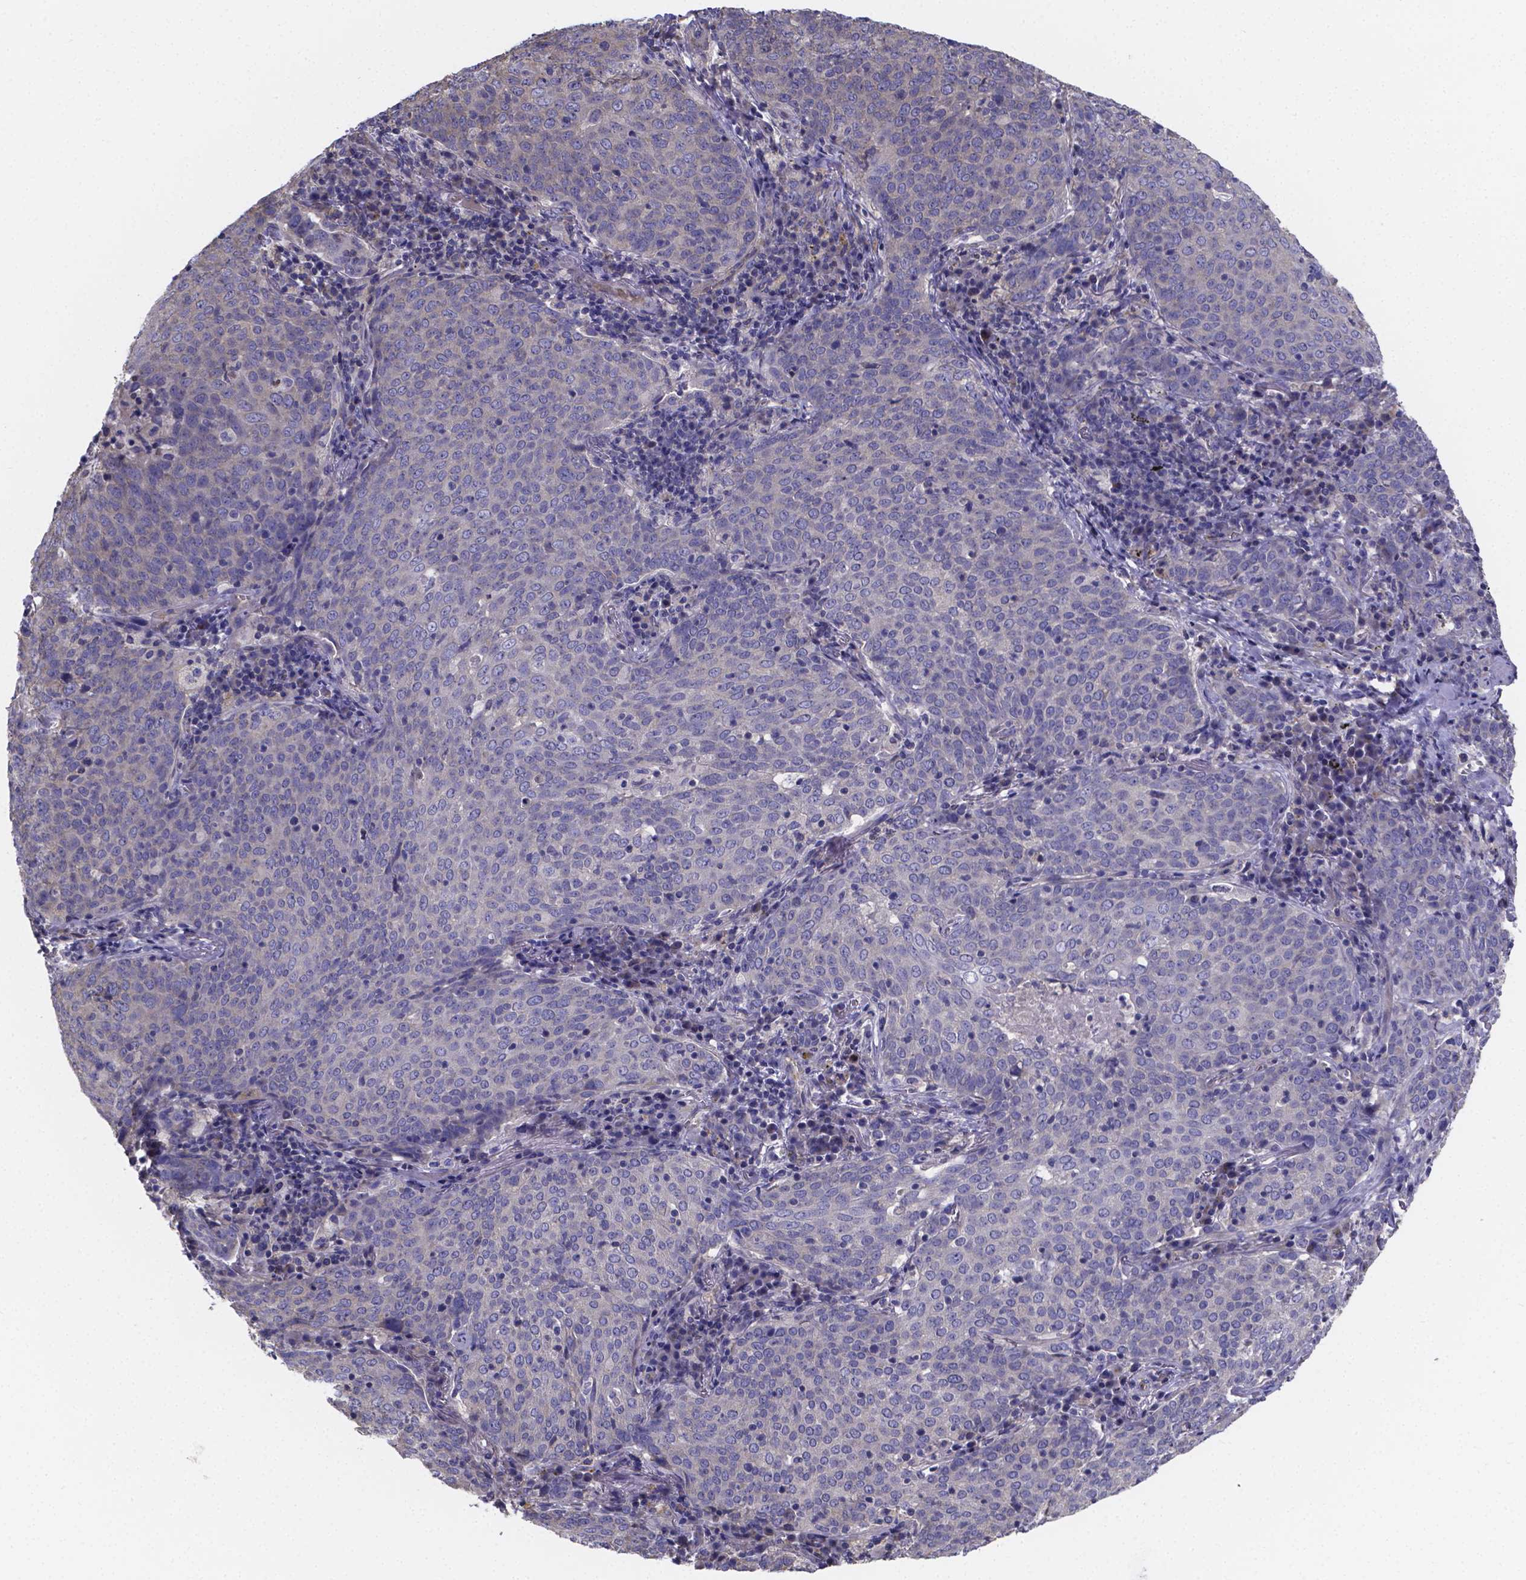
{"staining": {"intensity": "negative", "quantity": "none", "location": "none"}, "tissue": "lung cancer", "cell_type": "Tumor cells", "image_type": "cancer", "snomed": [{"axis": "morphology", "description": "Squamous cell carcinoma, NOS"}, {"axis": "topography", "description": "Lung"}], "caption": "An image of lung cancer (squamous cell carcinoma) stained for a protein demonstrates no brown staining in tumor cells. Brightfield microscopy of immunohistochemistry stained with DAB (3,3'-diaminobenzidine) (brown) and hematoxylin (blue), captured at high magnification.", "gene": "SFRP4", "patient": {"sex": "male", "age": 82}}